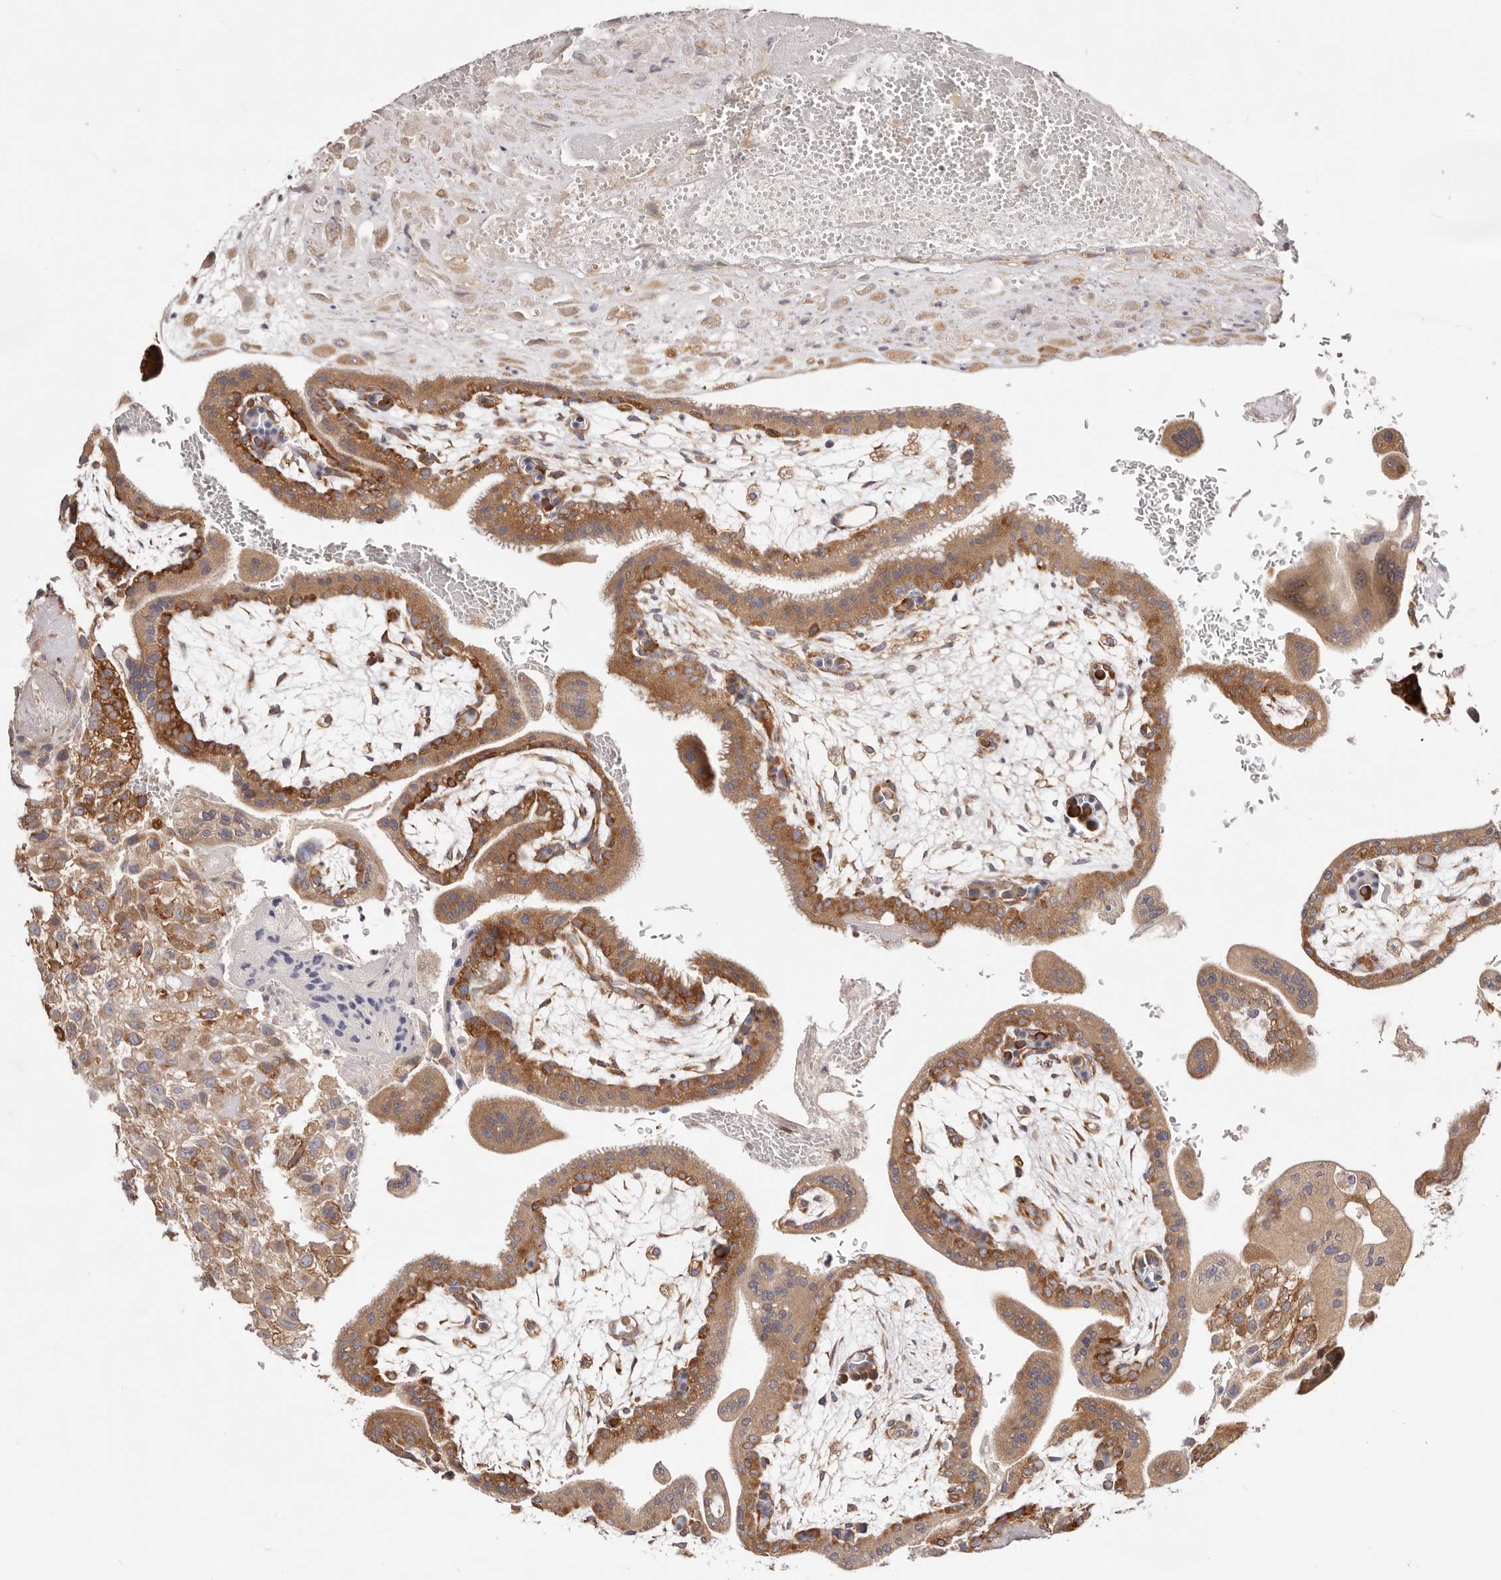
{"staining": {"intensity": "weak", "quantity": ">75%", "location": "cytoplasmic/membranous"}, "tissue": "placenta", "cell_type": "Decidual cells", "image_type": "normal", "snomed": [{"axis": "morphology", "description": "Normal tissue, NOS"}, {"axis": "topography", "description": "Placenta"}], "caption": "Immunohistochemistry of unremarkable placenta reveals low levels of weak cytoplasmic/membranous staining in about >75% of decidual cells.", "gene": "GNA13", "patient": {"sex": "female", "age": 35}}